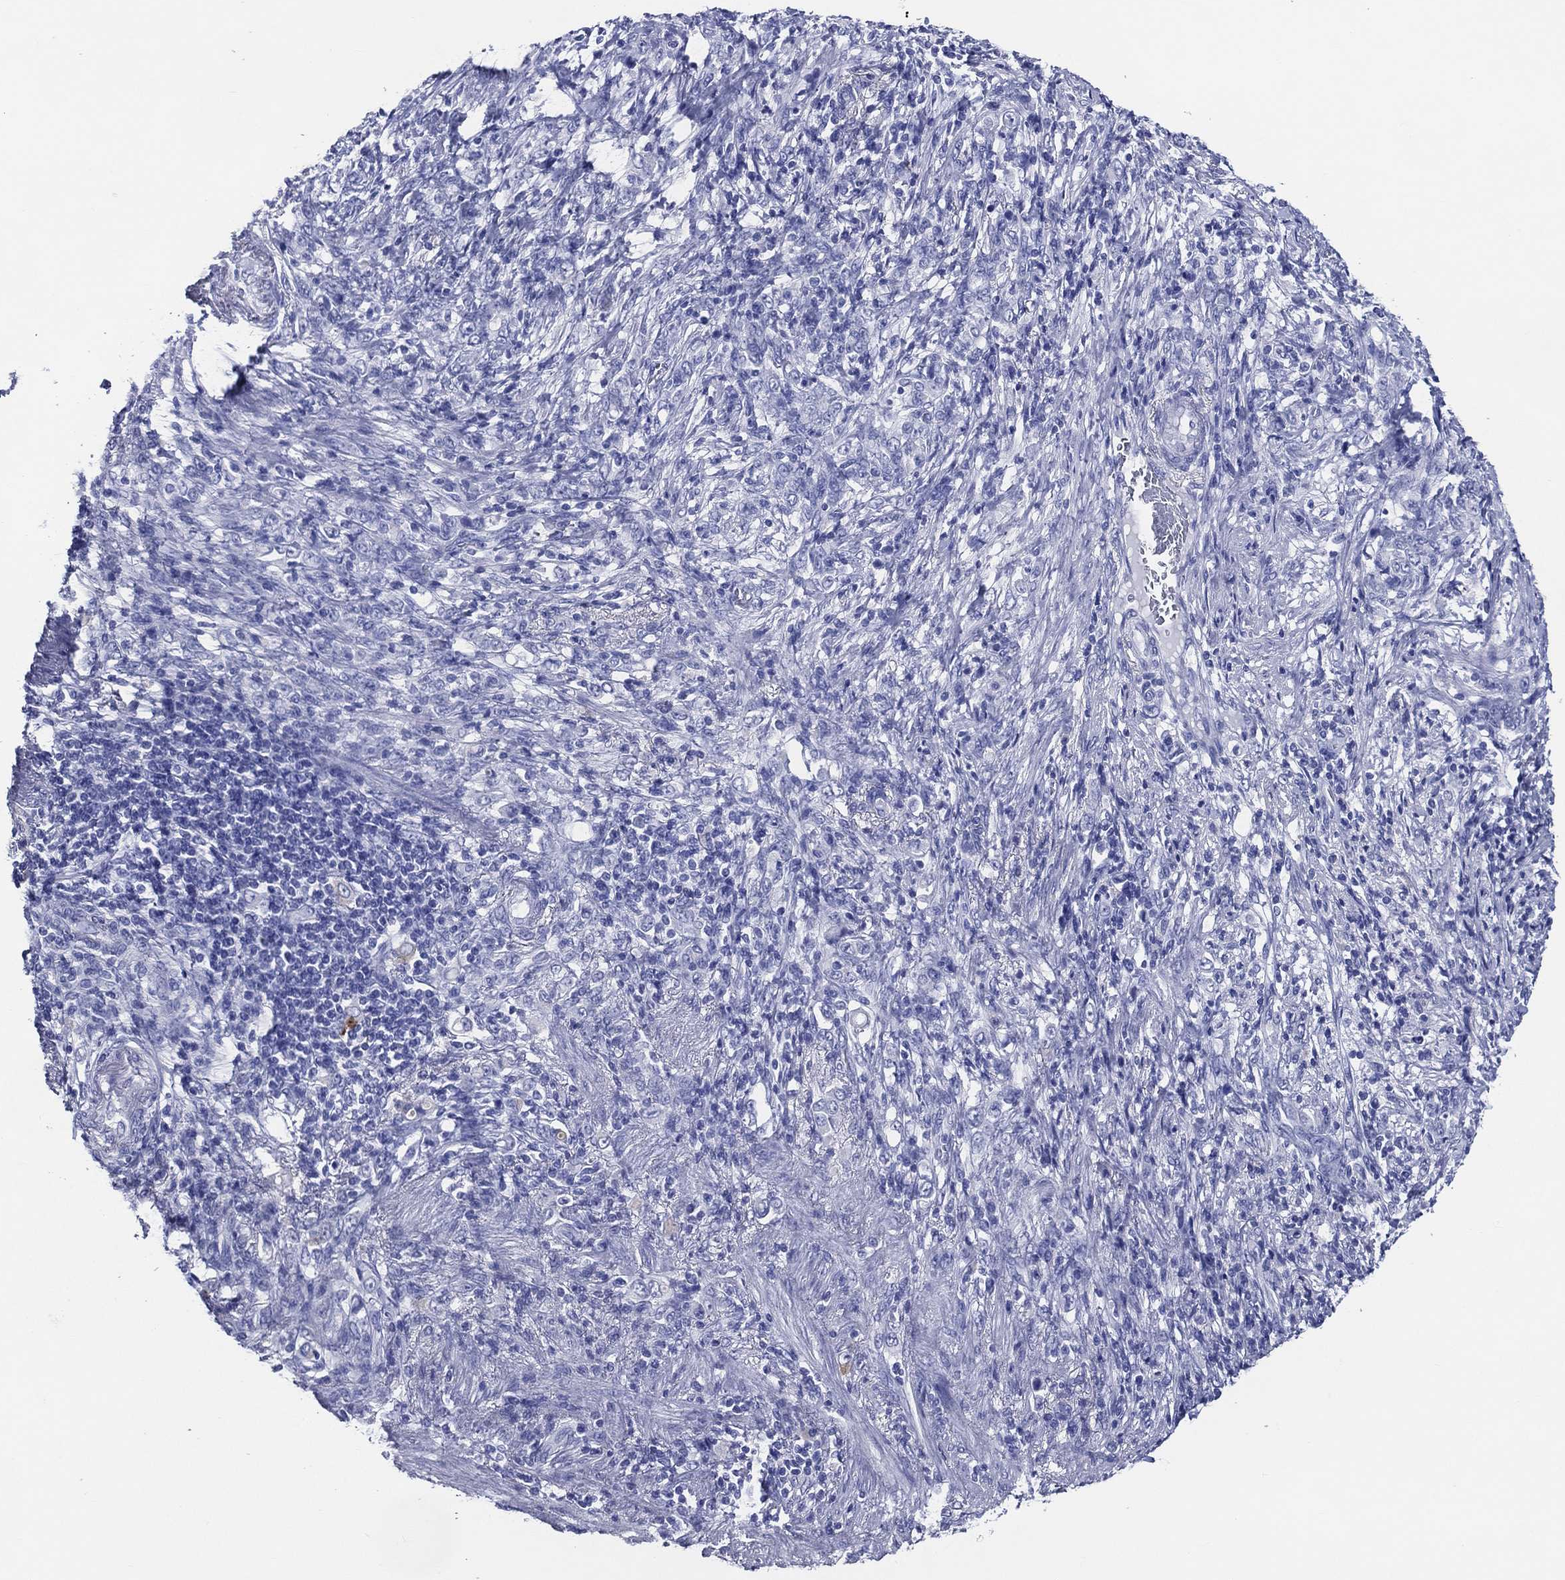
{"staining": {"intensity": "negative", "quantity": "none", "location": "none"}, "tissue": "stomach cancer", "cell_type": "Tumor cells", "image_type": "cancer", "snomed": [{"axis": "morphology", "description": "Normal tissue, NOS"}, {"axis": "morphology", "description": "Adenocarcinoma, NOS"}, {"axis": "topography", "description": "Stomach"}], "caption": "This is an immunohistochemistry histopathology image of human stomach cancer. There is no positivity in tumor cells.", "gene": "ACE2", "patient": {"sex": "female", "age": 79}}